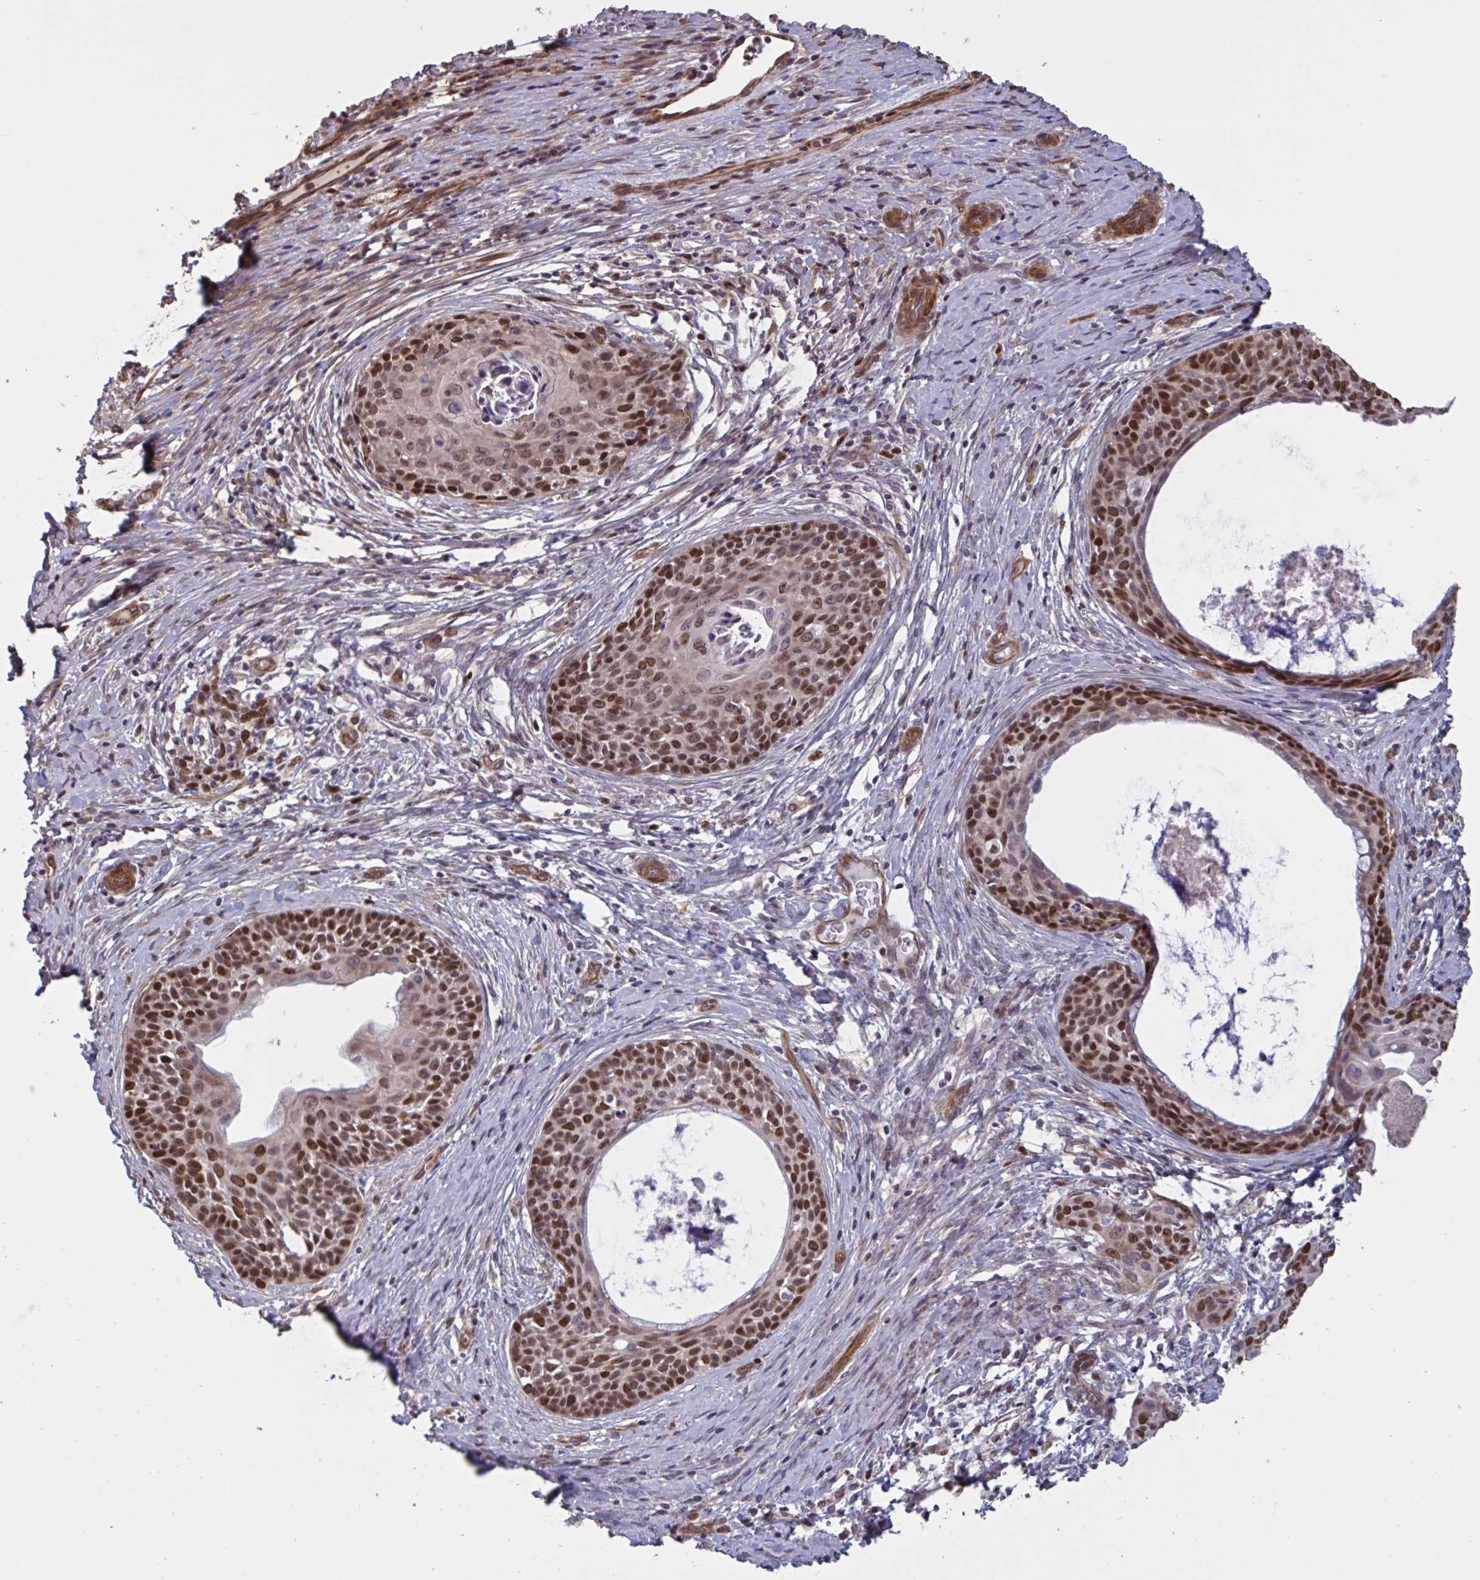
{"staining": {"intensity": "strong", "quantity": ">75%", "location": "nuclear"}, "tissue": "cervical cancer", "cell_type": "Tumor cells", "image_type": "cancer", "snomed": [{"axis": "morphology", "description": "Squamous cell carcinoma, NOS"}, {"axis": "morphology", "description": "Adenocarcinoma, NOS"}, {"axis": "topography", "description": "Cervix"}], "caption": "A high-resolution micrograph shows immunohistochemistry staining of squamous cell carcinoma (cervical), which displays strong nuclear expression in about >75% of tumor cells.", "gene": "IPO5", "patient": {"sex": "female", "age": 52}}